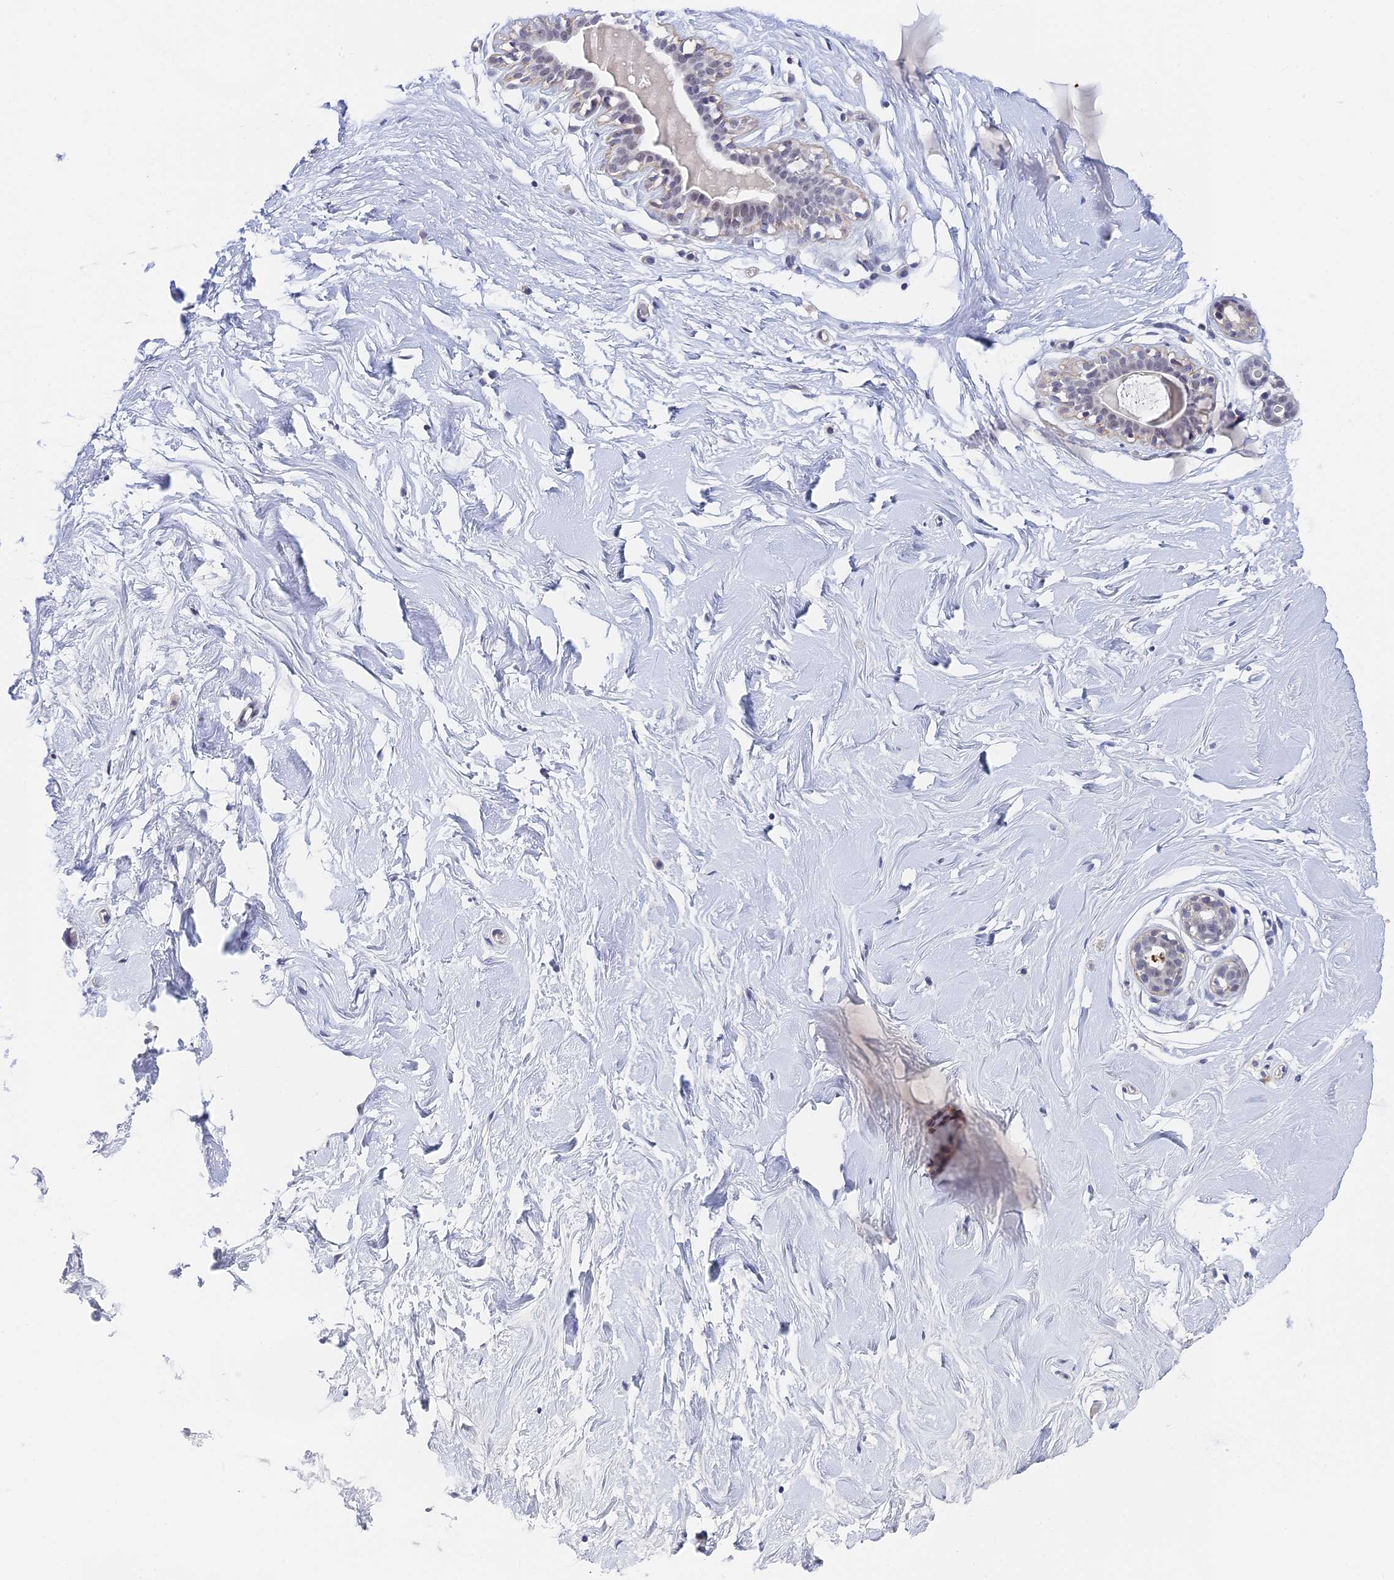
{"staining": {"intensity": "weak", "quantity": "25%-75%", "location": "nuclear"}, "tissue": "breast", "cell_type": "Adipocytes", "image_type": "normal", "snomed": [{"axis": "morphology", "description": "Normal tissue, NOS"}, {"axis": "morphology", "description": "Adenoma, NOS"}, {"axis": "topography", "description": "Breast"}], "caption": "A micrograph showing weak nuclear expression in about 25%-75% of adipocytes in normal breast, as visualized by brown immunohistochemical staining.", "gene": "NSMCE1", "patient": {"sex": "female", "age": 23}}